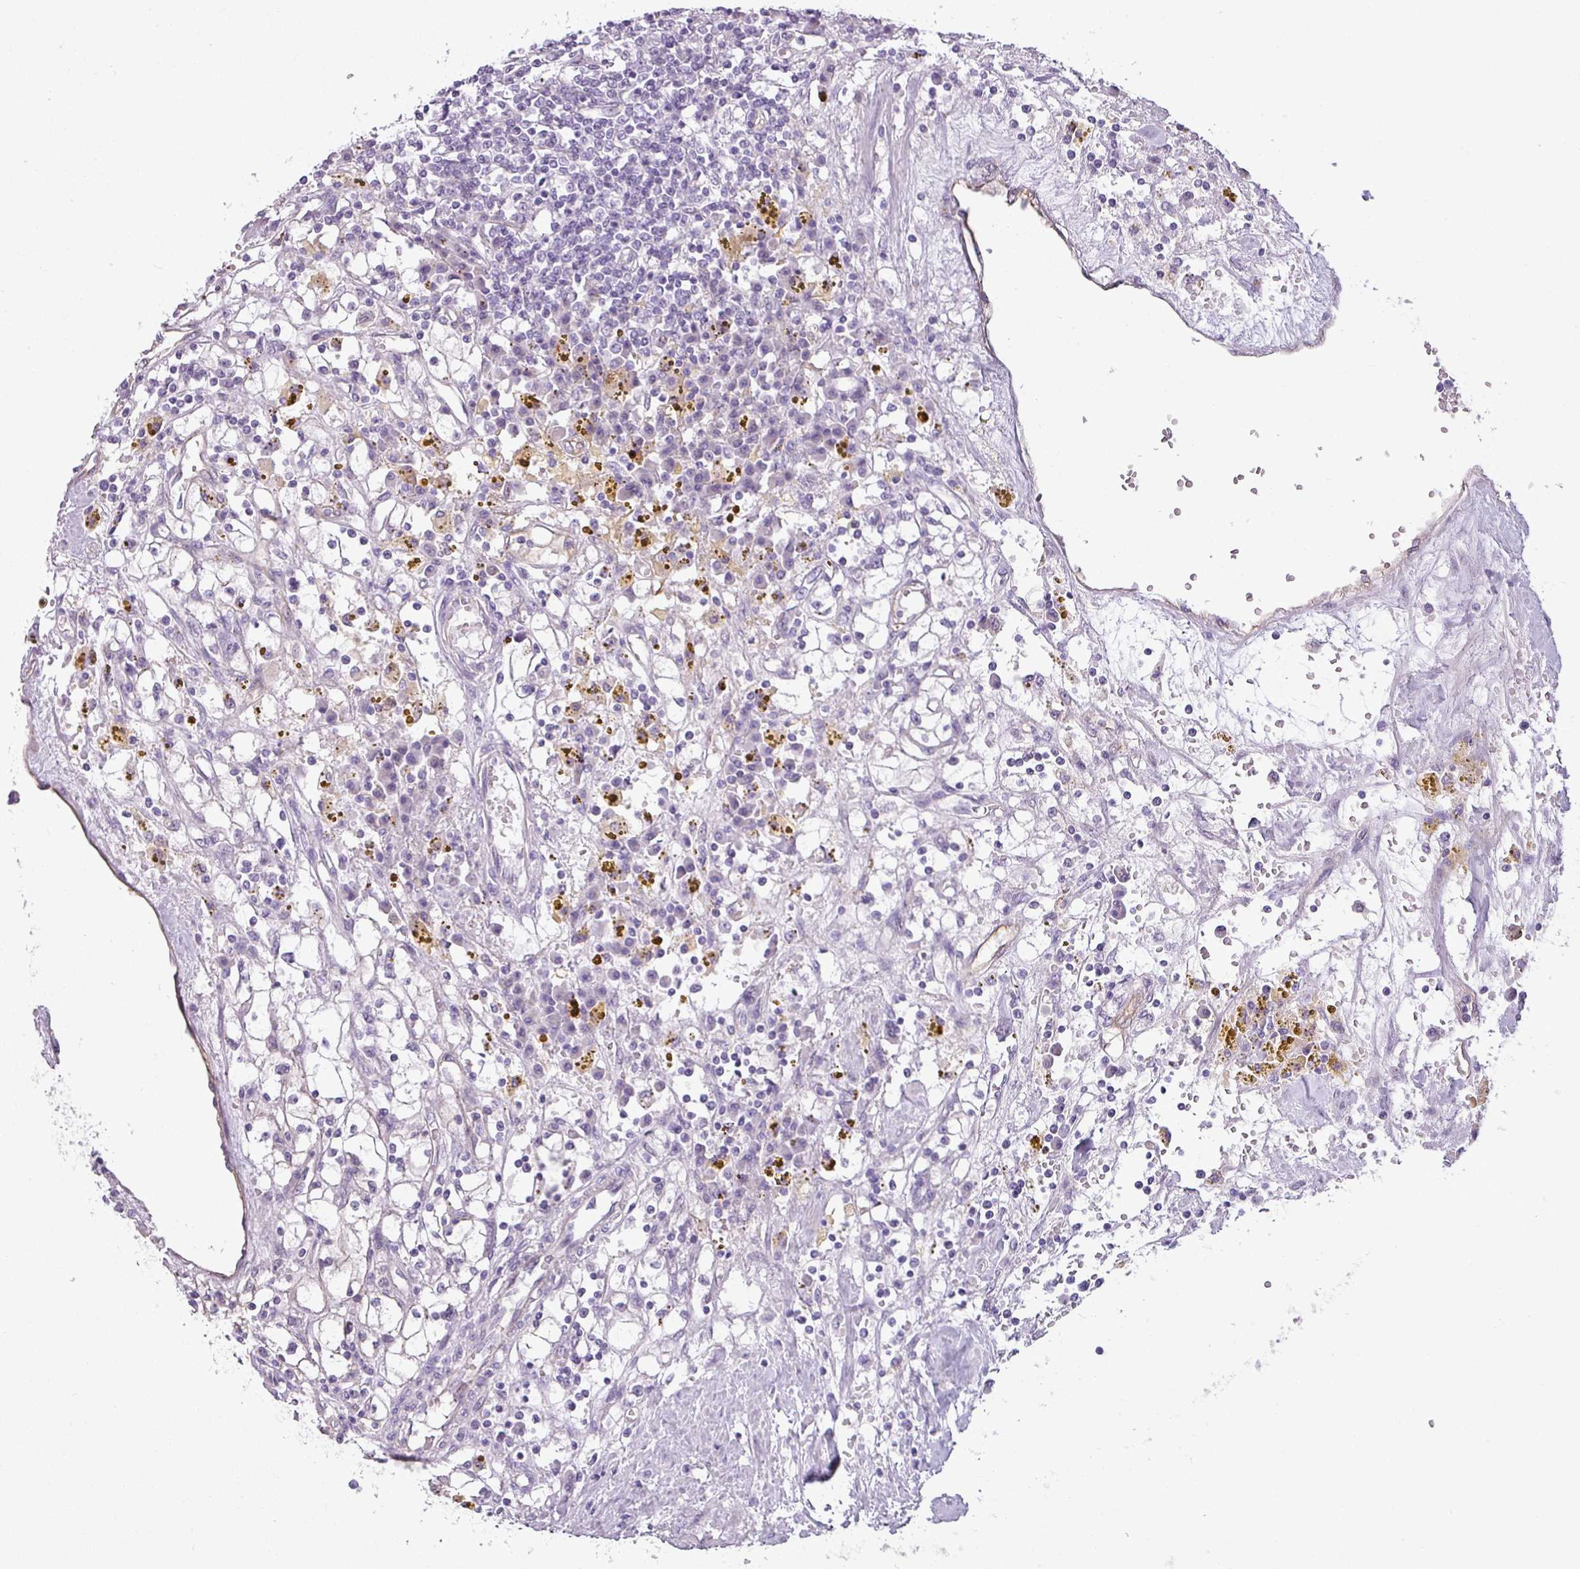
{"staining": {"intensity": "negative", "quantity": "none", "location": "none"}, "tissue": "renal cancer", "cell_type": "Tumor cells", "image_type": "cancer", "snomed": [{"axis": "morphology", "description": "Adenocarcinoma, NOS"}, {"axis": "topography", "description": "Kidney"}], "caption": "Tumor cells show no significant protein staining in renal adenocarcinoma. Nuclei are stained in blue.", "gene": "TMEM178B", "patient": {"sex": "male", "age": 56}}